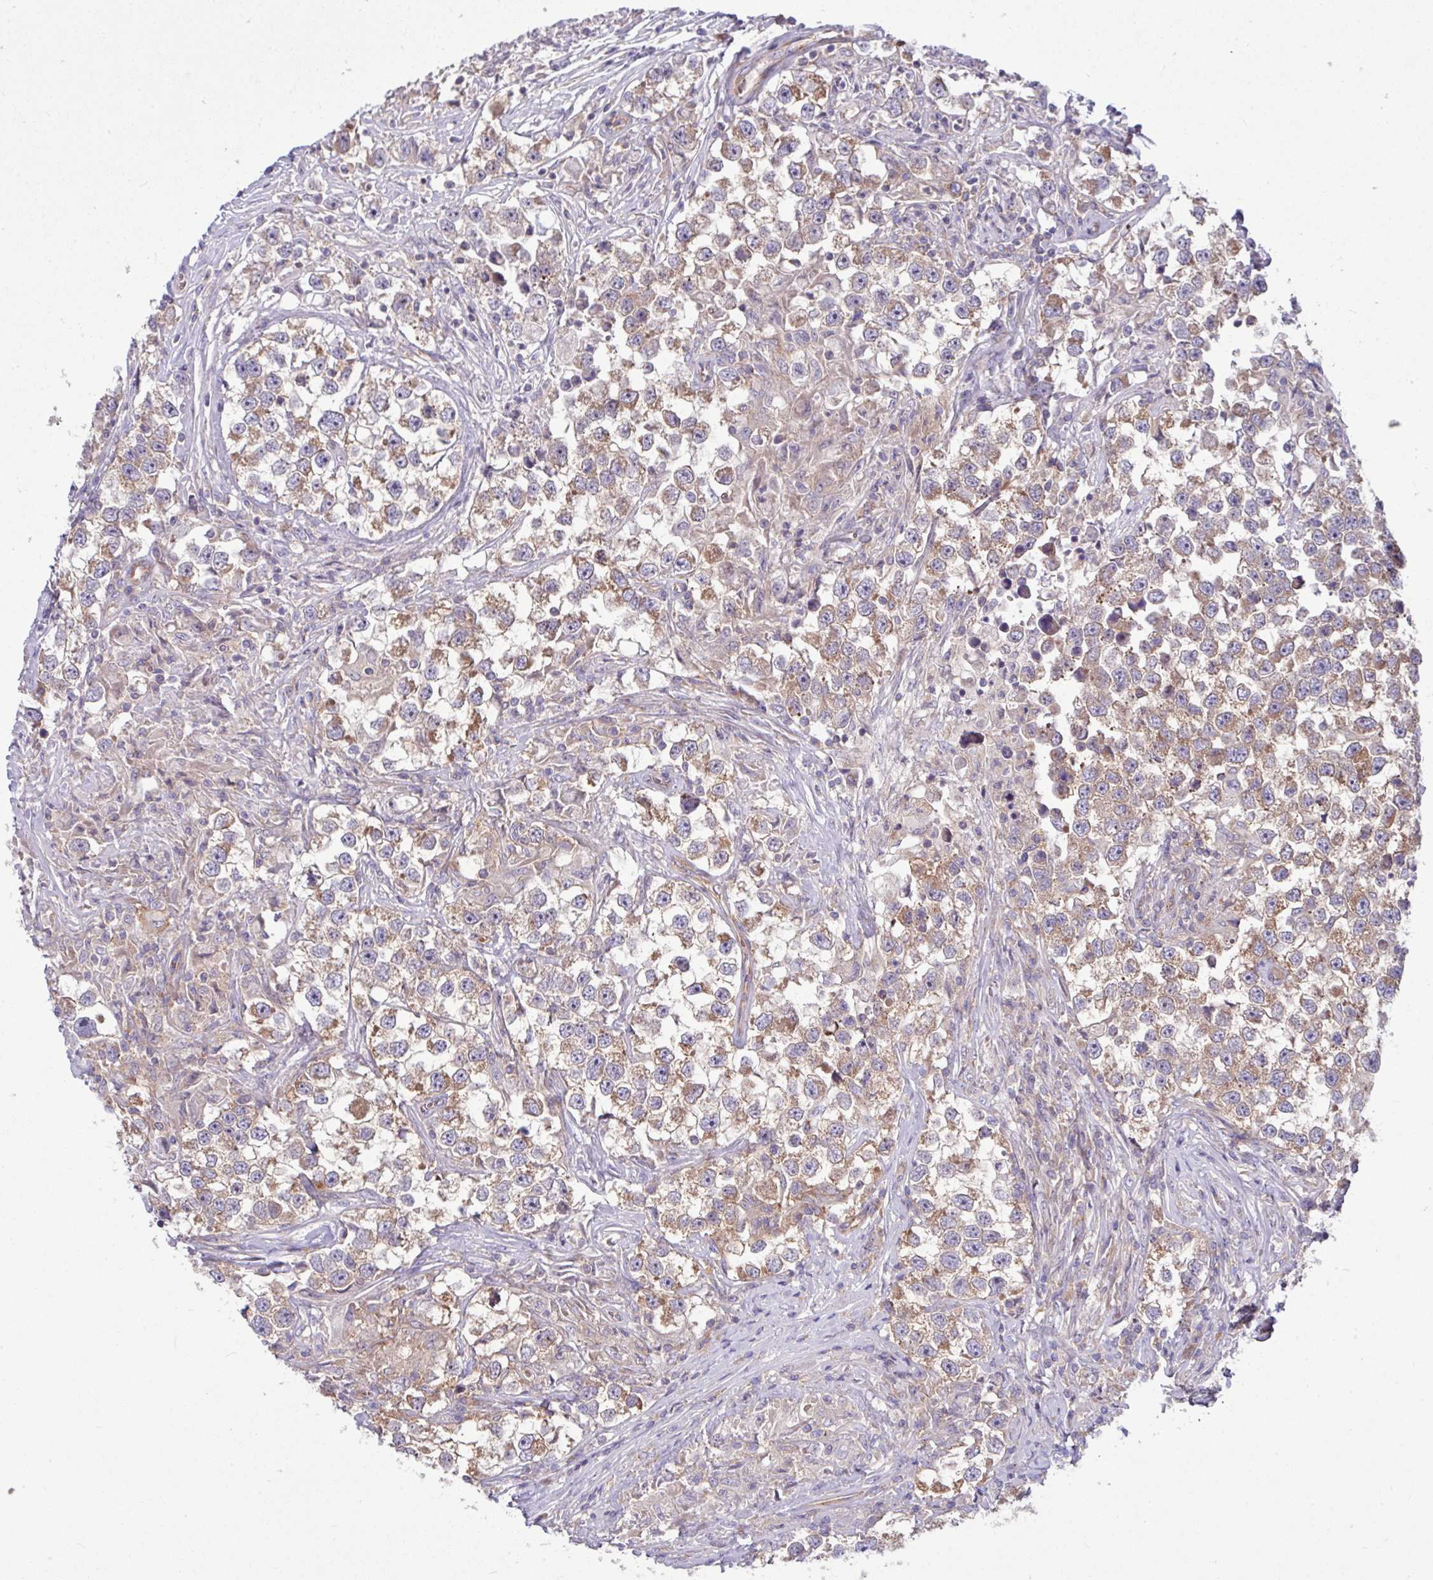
{"staining": {"intensity": "moderate", "quantity": ">75%", "location": "cytoplasmic/membranous"}, "tissue": "testis cancer", "cell_type": "Tumor cells", "image_type": "cancer", "snomed": [{"axis": "morphology", "description": "Seminoma, NOS"}, {"axis": "topography", "description": "Testis"}], "caption": "This image shows testis cancer (seminoma) stained with IHC to label a protein in brown. The cytoplasmic/membranous of tumor cells show moderate positivity for the protein. Nuclei are counter-stained blue.", "gene": "LSM12", "patient": {"sex": "male", "age": 46}}